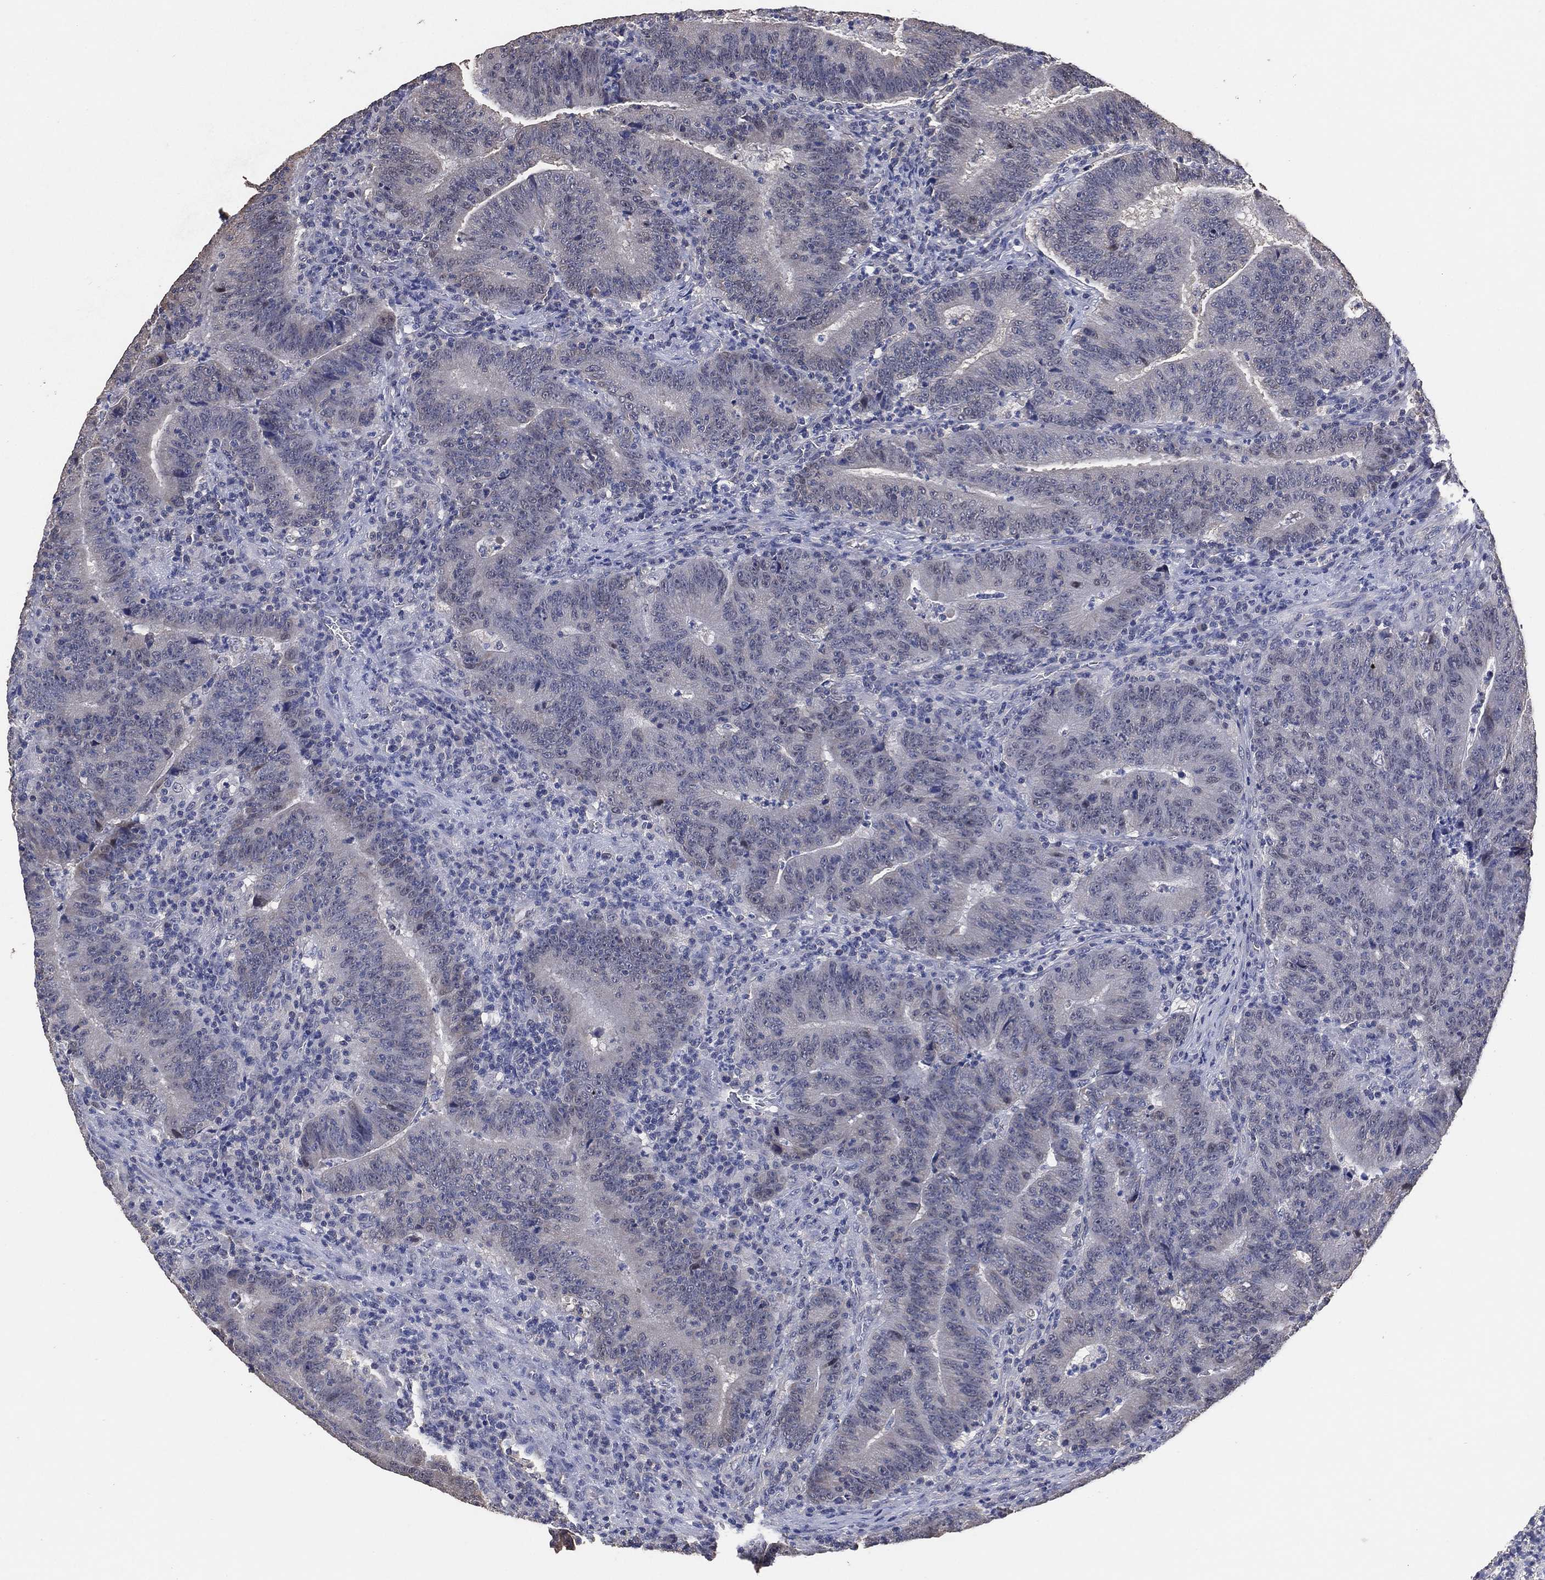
{"staining": {"intensity": "negative", "quantity": "none", "location": "none"}, "tissue": "colorectal cancer", "cell_type": "Tumor cells", "image_type": "cancer", "snomed": [{"axis": "morphology", "description": "Adenocarcinoma, NOS"}, {"axis": "topography", "description": "Colon"}], "caption": "The image reveals no staining of tumor cells in colorectal cancer (adenocarcinoma).", "gene": "KLK5", "patient": {"sex": "female", "age": 75}}